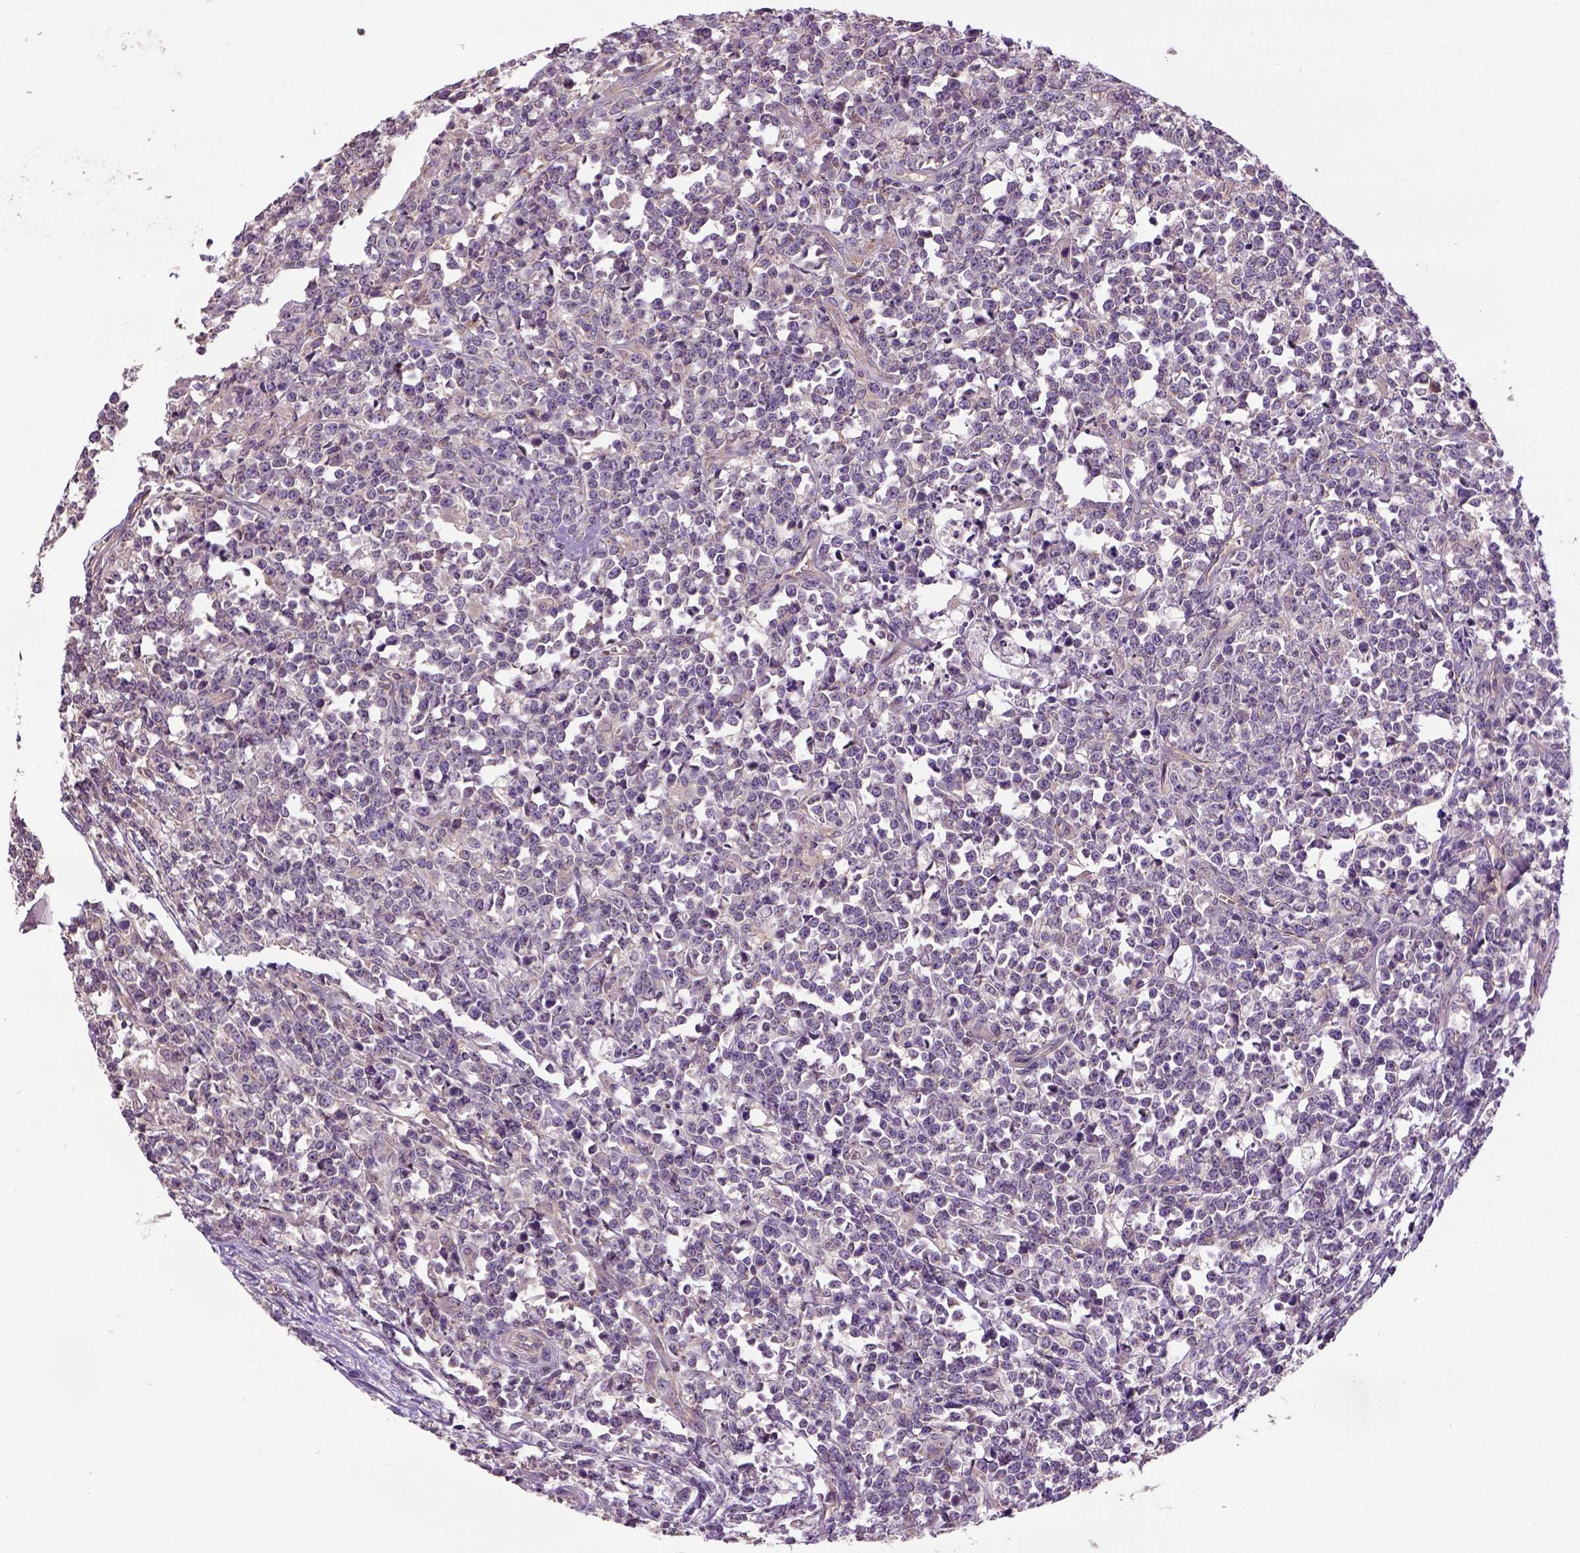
{"staining": {"intensity": "weak", "quantity": "25%-75%", "location": "cytoplasmic/membranous"}, "tissue": "lymphoma", "cell_type": "Tumor cells", "image_type": "cancer", "snomed": [{"axis": "morphology", "description": "Malignant lymphoma, non-Hodgkin's type, High grade"}, {"axis": "topography", "description": "Small intestine"}], "caption": "A brown stain labels weak cytoplasmic/membranous expression of a protein in human malignant lymphoma, non-Hodgkin's type (high-grade) tumor cells.", "gene": "CRACR2A", "patient": {"sex": "female", "age": 56}}